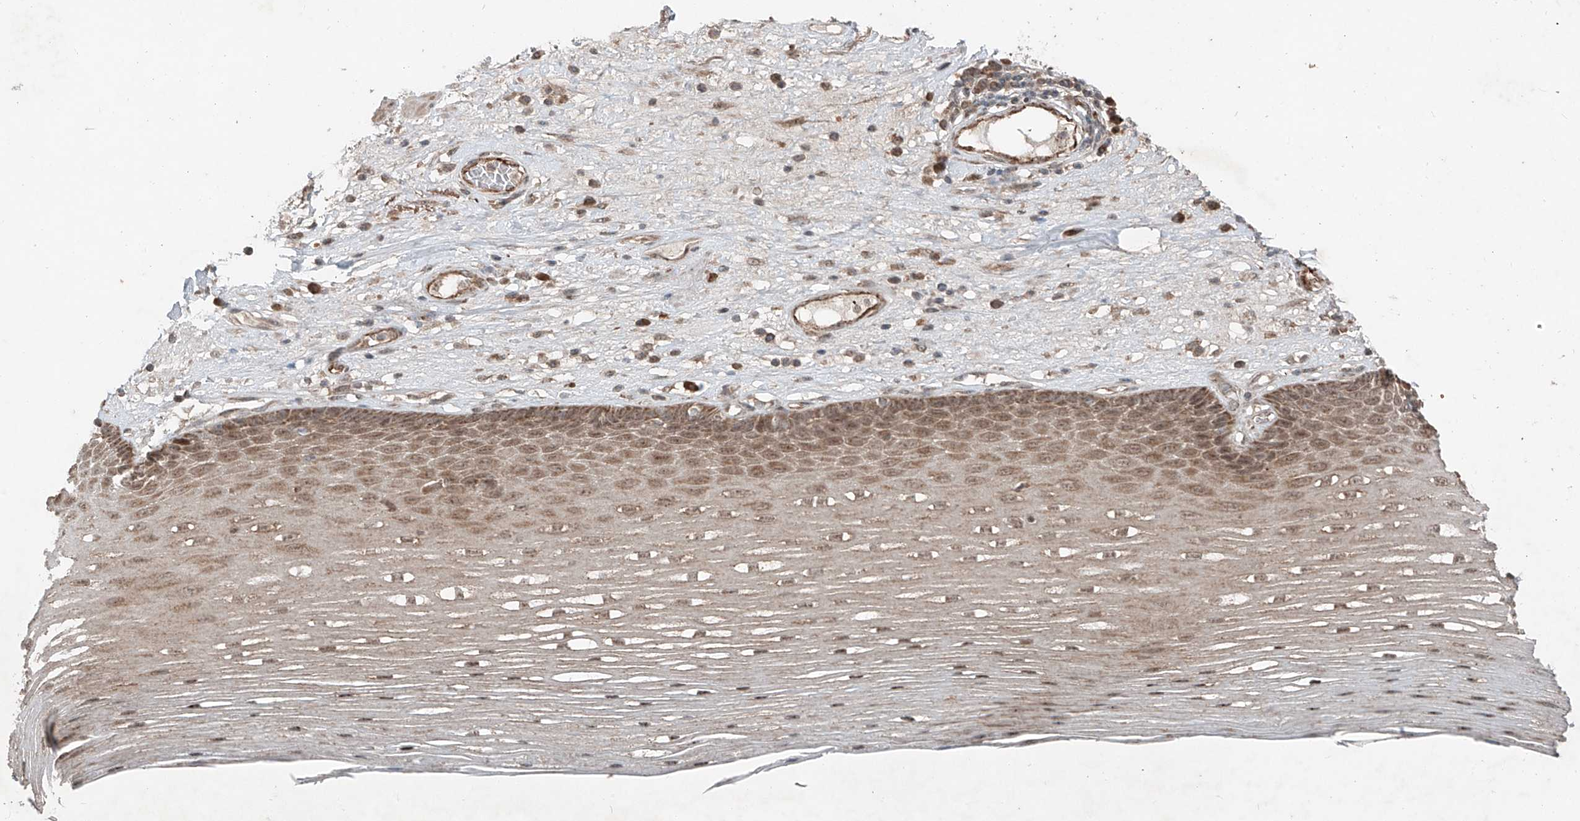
{"staining": {"intensity": "moderate", "quantity": ">75%", "location": "cytoplasmic/membranous,nuclear"}, "tissue": "esophagus", "cell_type": "Squamous epithelial cells", "image_type": "normal", "snomed": [{"axis": "morphology", "description": "Normal tissue, NOS"}, {"axis": "topography", "description": "Esophagus"}], "caption": "The histopathology image reveals a brown stain indicating the presence of a protein in the cytoplasmic/membranous,nuclear of squamous epithelial cells in esophagus. Using DAB (brown) and hematoxylin (blue) stains, captured at high magnification using brightfield microscopy.", "gene": "ZNF620", "patient": {"sex": "male", "age": 62}}